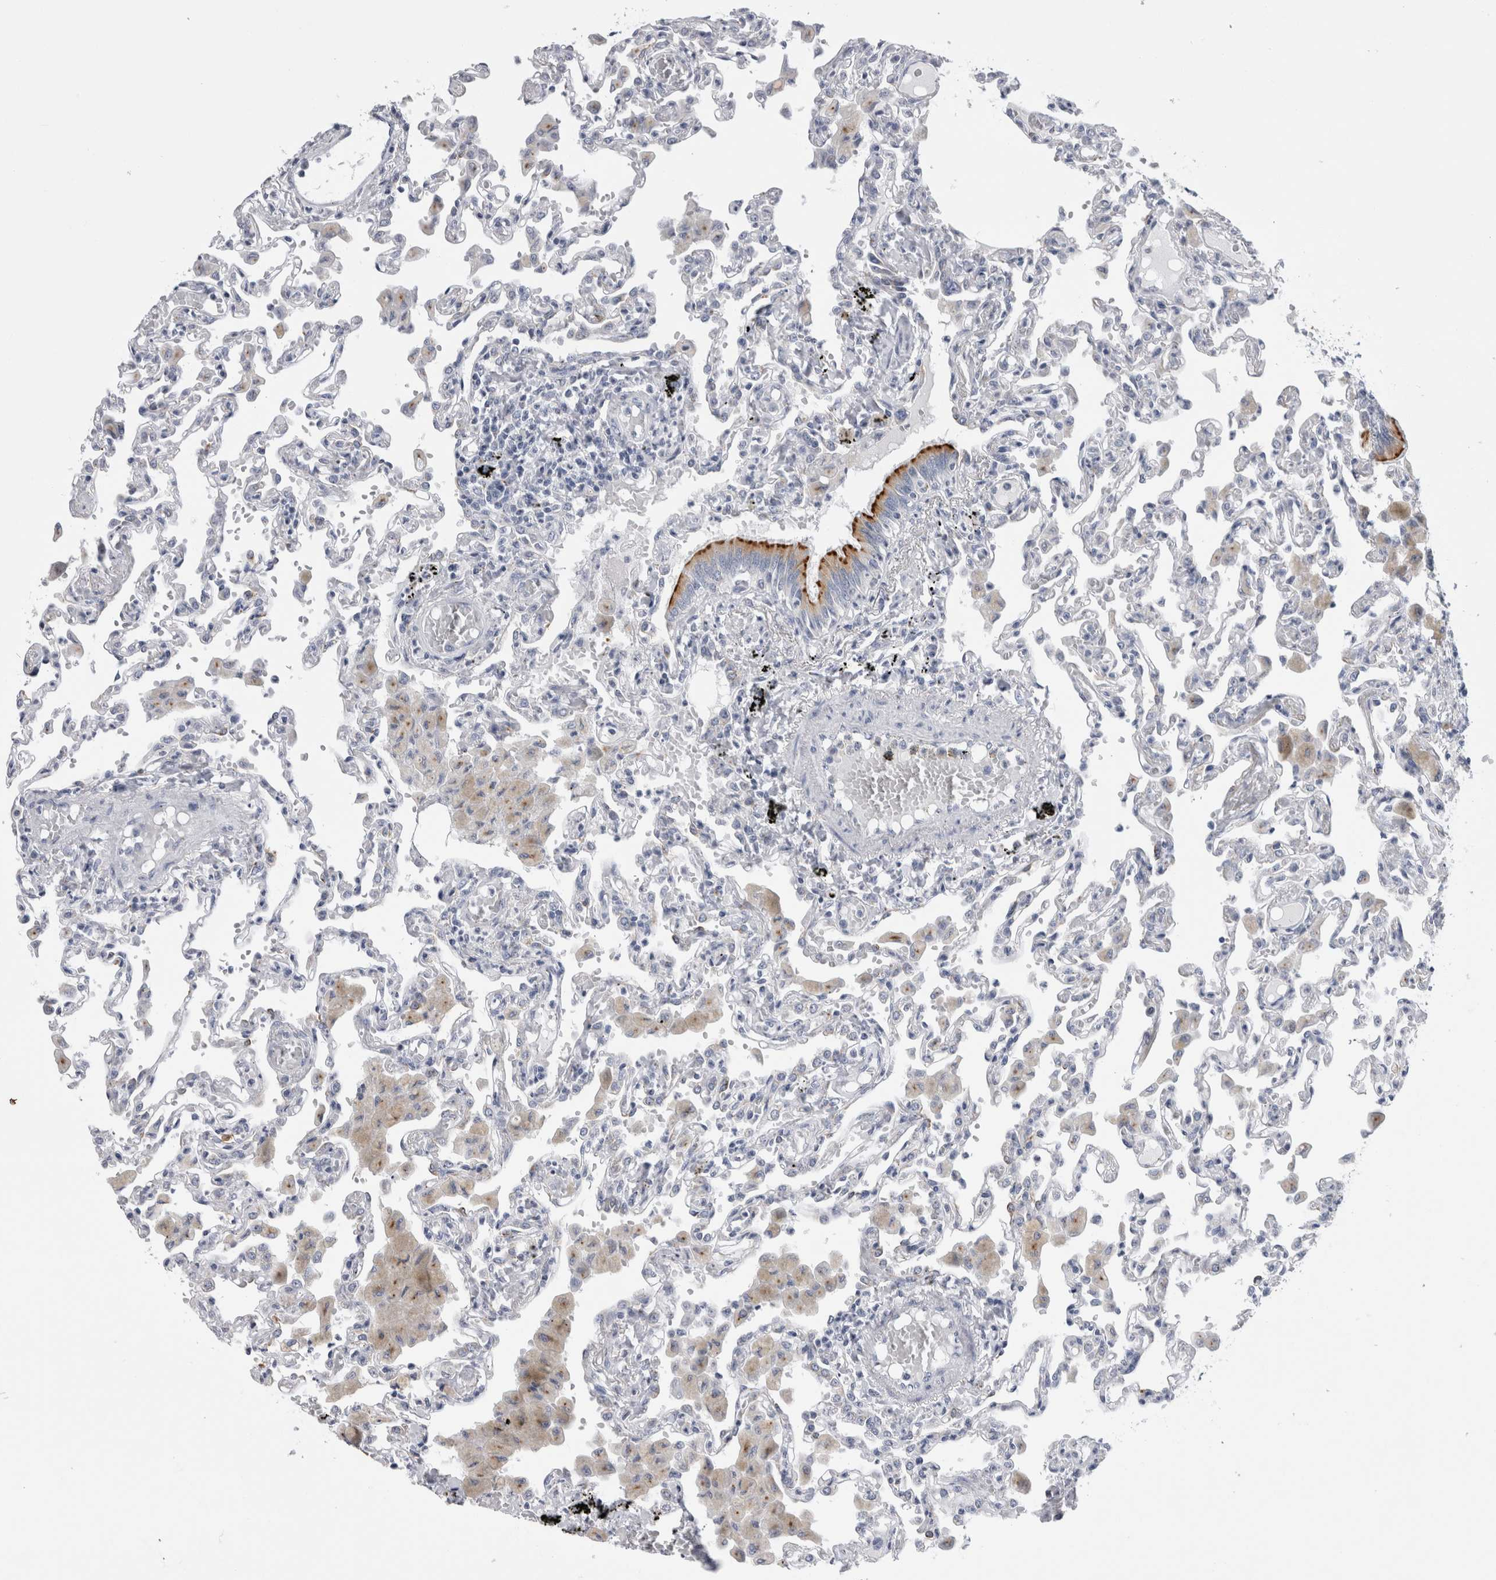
{"staining": {"intensity": "negative", "quantity": "none", "location": "none"}, "tissue": "lung", "cell_type": "Alveolar cells", "image_type": "normal", "snomed": [{"axis": "morphology", "description": "Normal tissue, NOS"}, {"axis": "topography", "description": "Bronchus"}, {"axis": "topography", "description": "Lung"}], "caption": "Immunohistochemistry (IHC) micrograph of benign lung: human lung stained with DAB shows no significant protein expression in alveolar cells.", "gene": "AKAP9", "patient": {"sex": "female", "age": 49}}